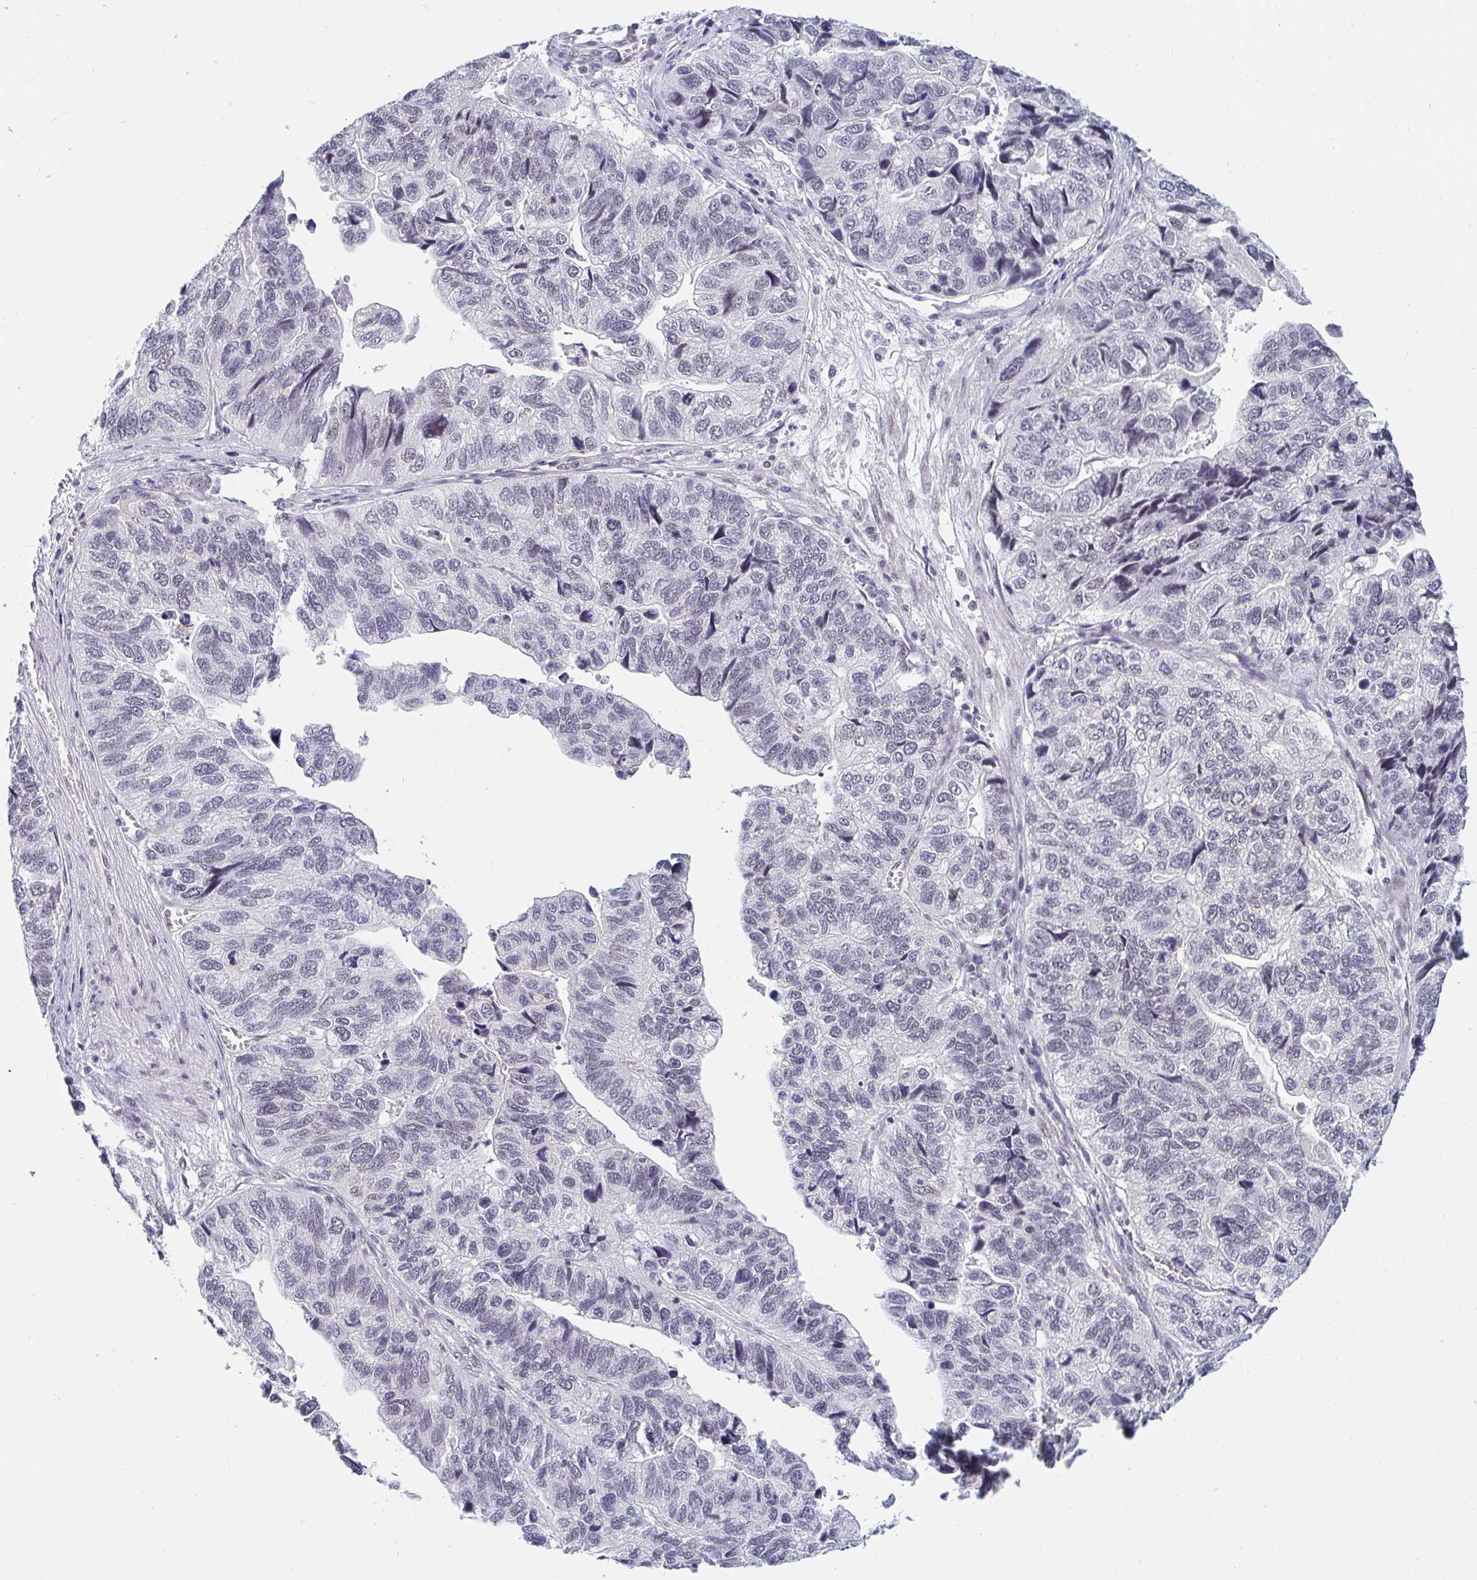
{"staining": {"intensity": "weak", "quantity": "<25%", "location": "cytoplasmic/membranous"}, "tissue": "stomach cancer", "cell_type": "Tumor cells", "image_type": "cancer", "snomed": [{"axis": "morphology", "description": "Adenocarcinoma, NOS"}, {"axis": "topography", "description": "Stomach, upper"}], "caption": "High magnification brightfield microscopy of stomach cancer stained with DAB (brown) and counterstained with hematoxylin (blue): tumor cells show no significant staining. (DAB immunohistochemistry visualized using brightfield microscopy, high magnification).", "gene": "PRR14", "patient": {"sex": "female", "age": 67}}